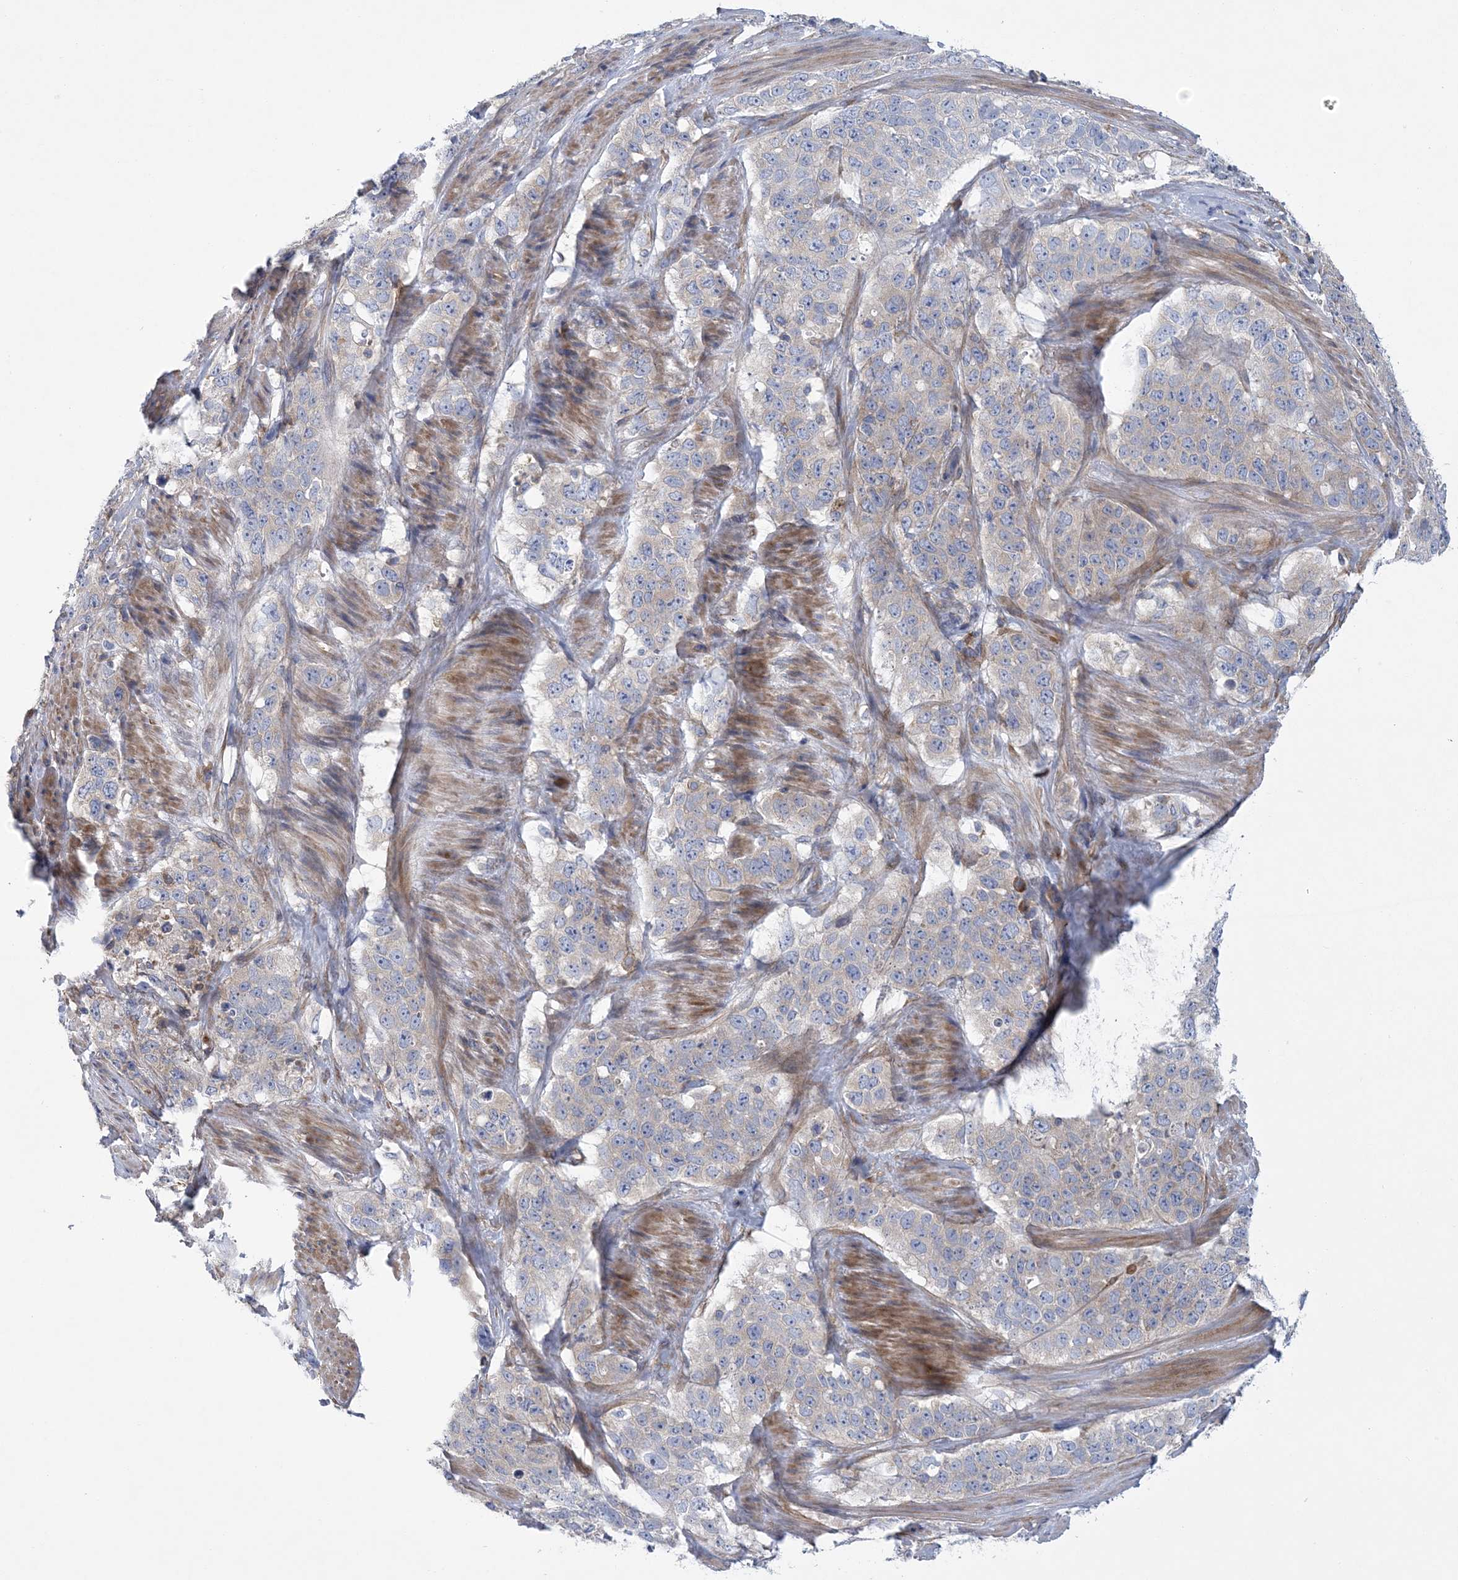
{"staining": {"intensity": "negative", "quantity": "none", "location": "none"}, "tissue": "stomach cancer", "cell_type": "Tumor cells", "image_type": "cancer", "snomed": [{"axis": "morphology", "description": "Adenocarcinoma, NOS"}, {"axis": "topography", "description": "Stomach"}], "caption": "DAB immunohistochemical staining of human stomach adenocarcinoma demonstrates no significant staining in tumor cells.", "gene": "ARSJ", "patient": {"sex": "male", "age": 48}}